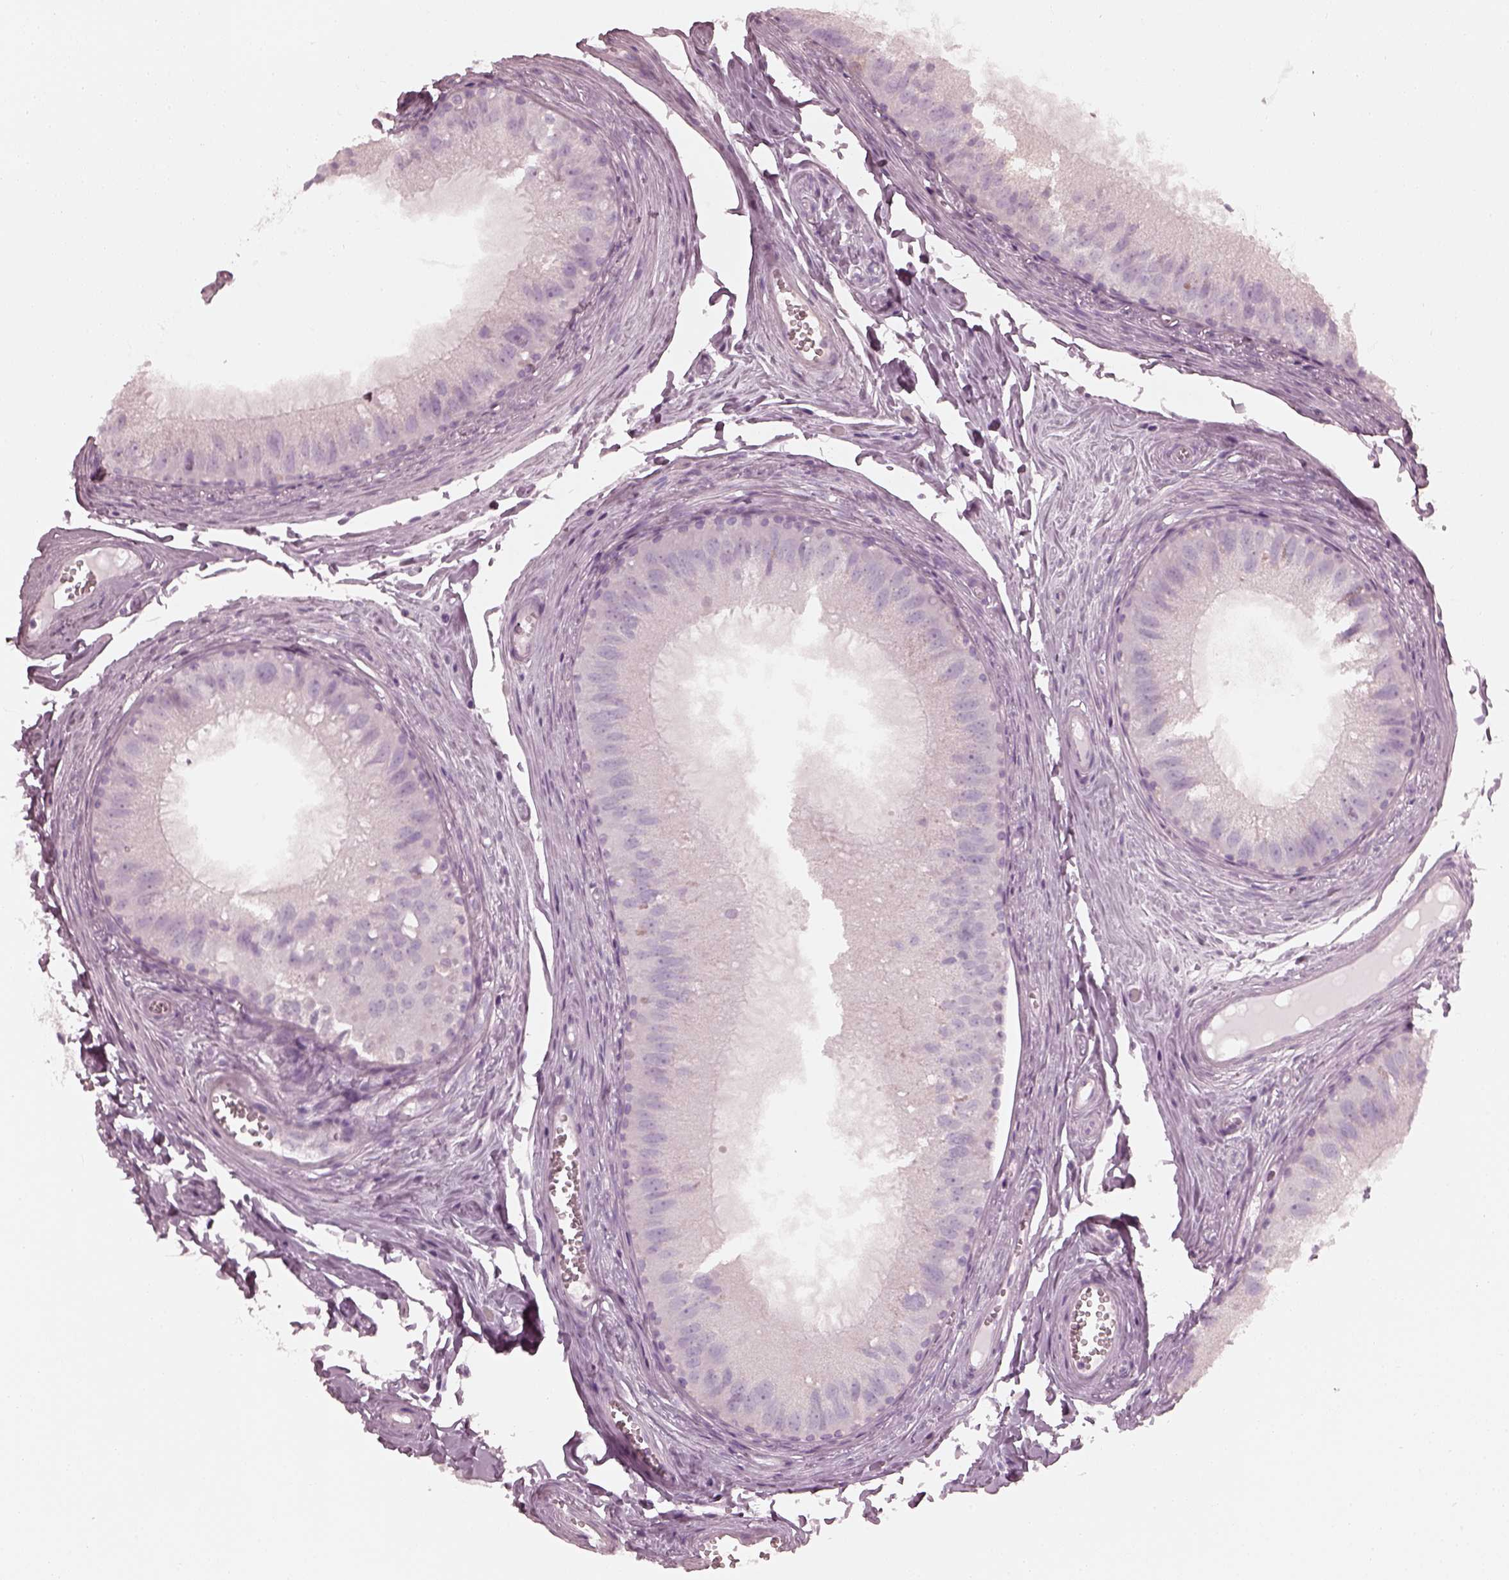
{"staining": {"intensity": "negative", "quantity": "none", "location": "none"}, "tissue": "epididymis", "cell_type": "Glandular cells", "image_type": "normal", "snomed": [{"axis": "morphology", "description": "Normal tissue, NOS"}, {"axis": "topography", "description": "Epididymis"}], "caption": "Photomicrograph shows no significant protein staining in glandular cells of normal epididymis.", "gene": "SAXO2", "patient": {"sex": "male", "age": 45}}